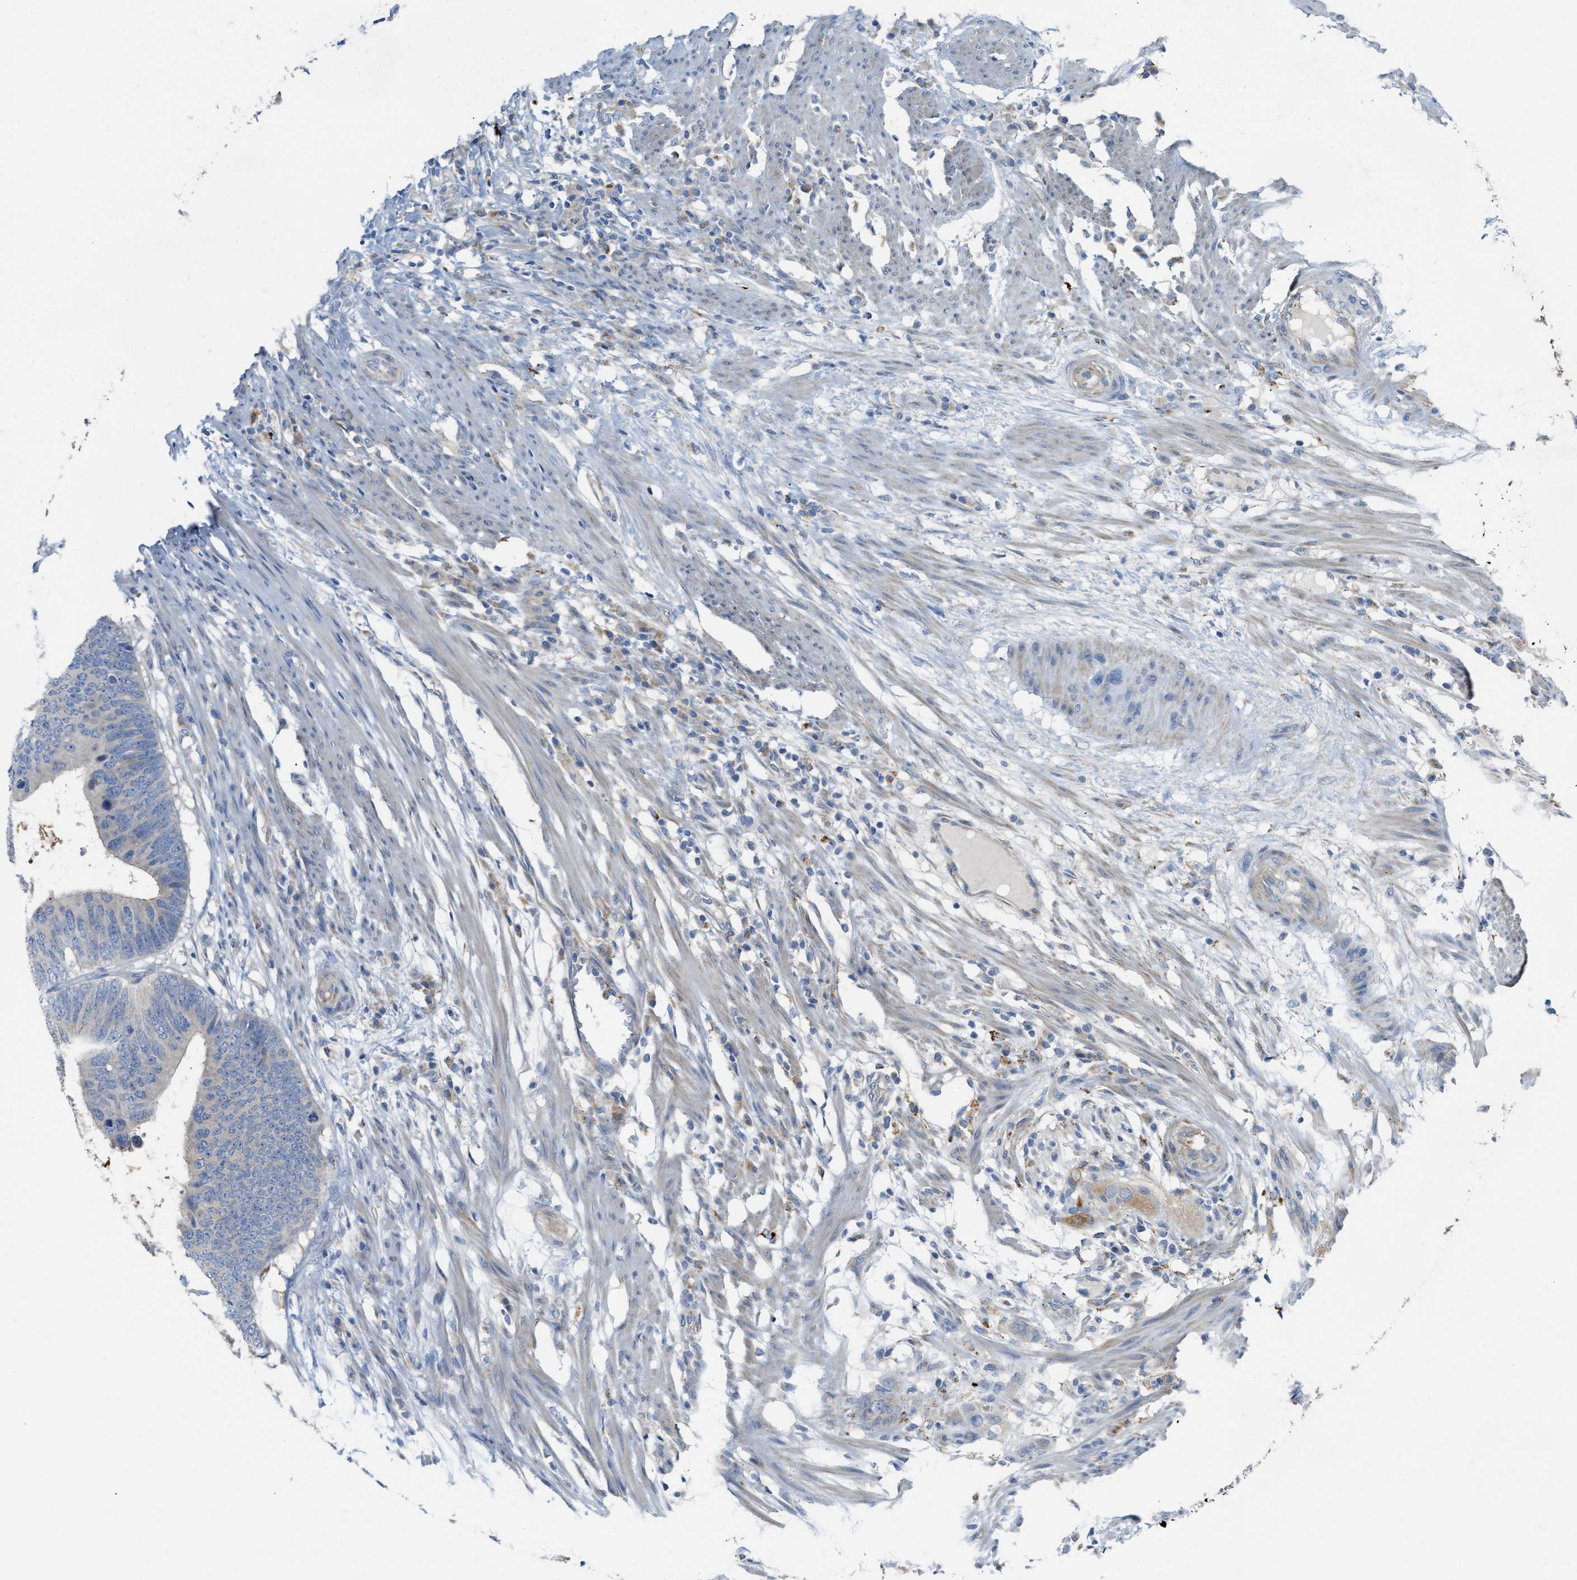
{"staining": {"intensity": "weak", "quantity": "<25%", "location": "cytoplasmic/membranous"}, "tissue": "colorectal cancer", "cell_type": "Tumor cells", "image_type": "cancer", "snomed": [{"axis": "morphology", "description": "Adenocarcinoma, NOS"}, {"axis": "topography", "description": "Colon"}], "caption": "DAB (3,3'-diaminobenzidine) immunohistochemical staining of colorectal cancer (adenocarcinoma) demonstrates no significant staining in tumor cells.", "gene": "KLHDC10", "patient": {"sex": "male", "age": 56}}